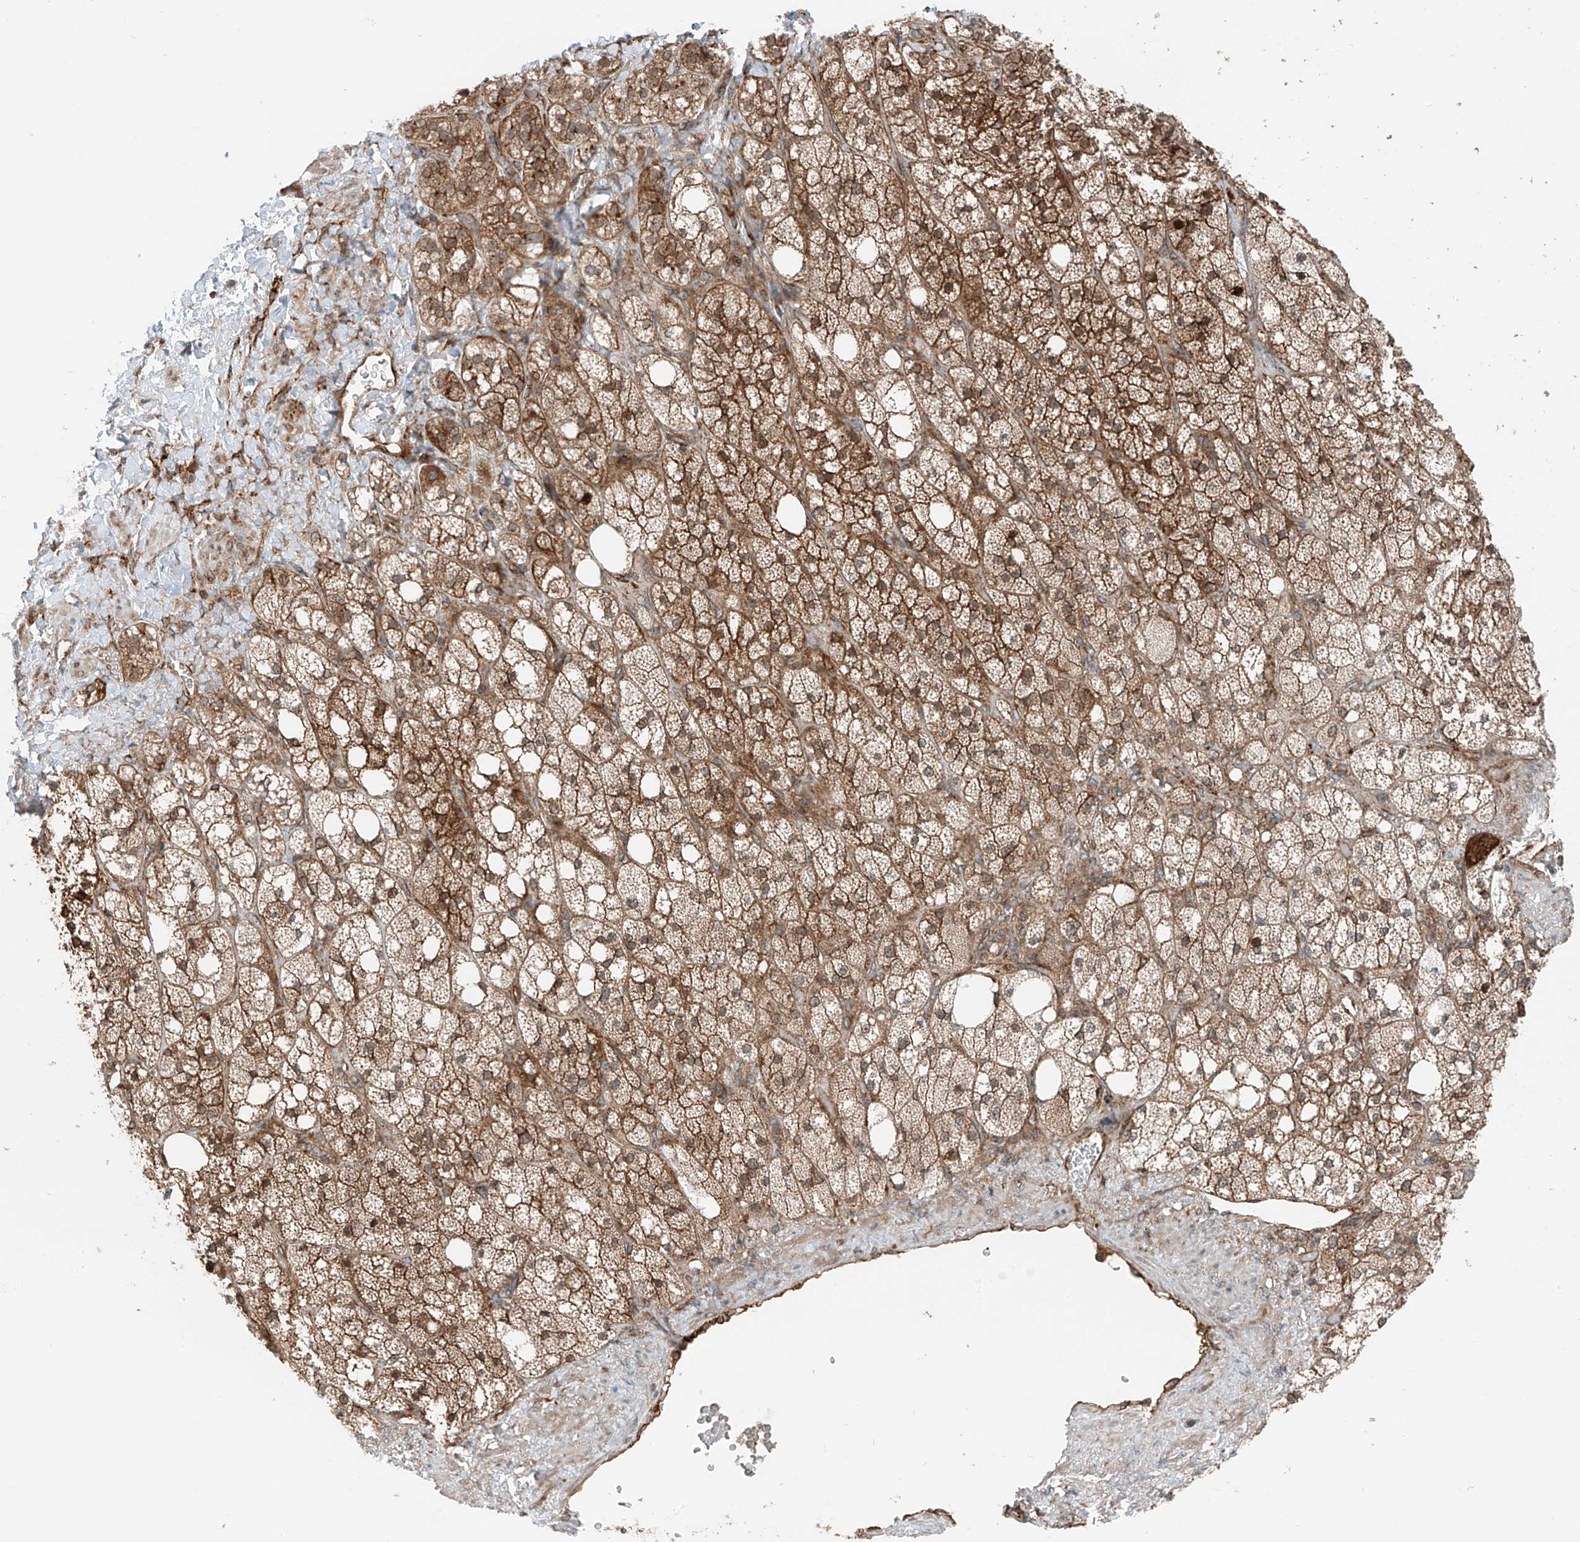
{"staining": {"intensity": "moderate", "quantity": ">75%", "location": "cytoplasmic/membranous,nuclear"}, "tissue": "adrenal gland", "cell_type": "Glandular cells", "image_type": "normal", "snomed": [{"axis": "morphology", "description": "Normal tissue, NOS"}, {"axis": "topography", "description": "Adrenal gland"}], "caption": "Immunohistochemical staining of unremarkable adrenal gland exhibits medium levels of moderate cytoplasmic/membranous,nuclear positivity in approximately >75% of glandular cells. The protein of interest is shown in brown color, while the nuclei are stained blue.", "gene": "USP48", "patient": {"sex": "male", "age": 61}}